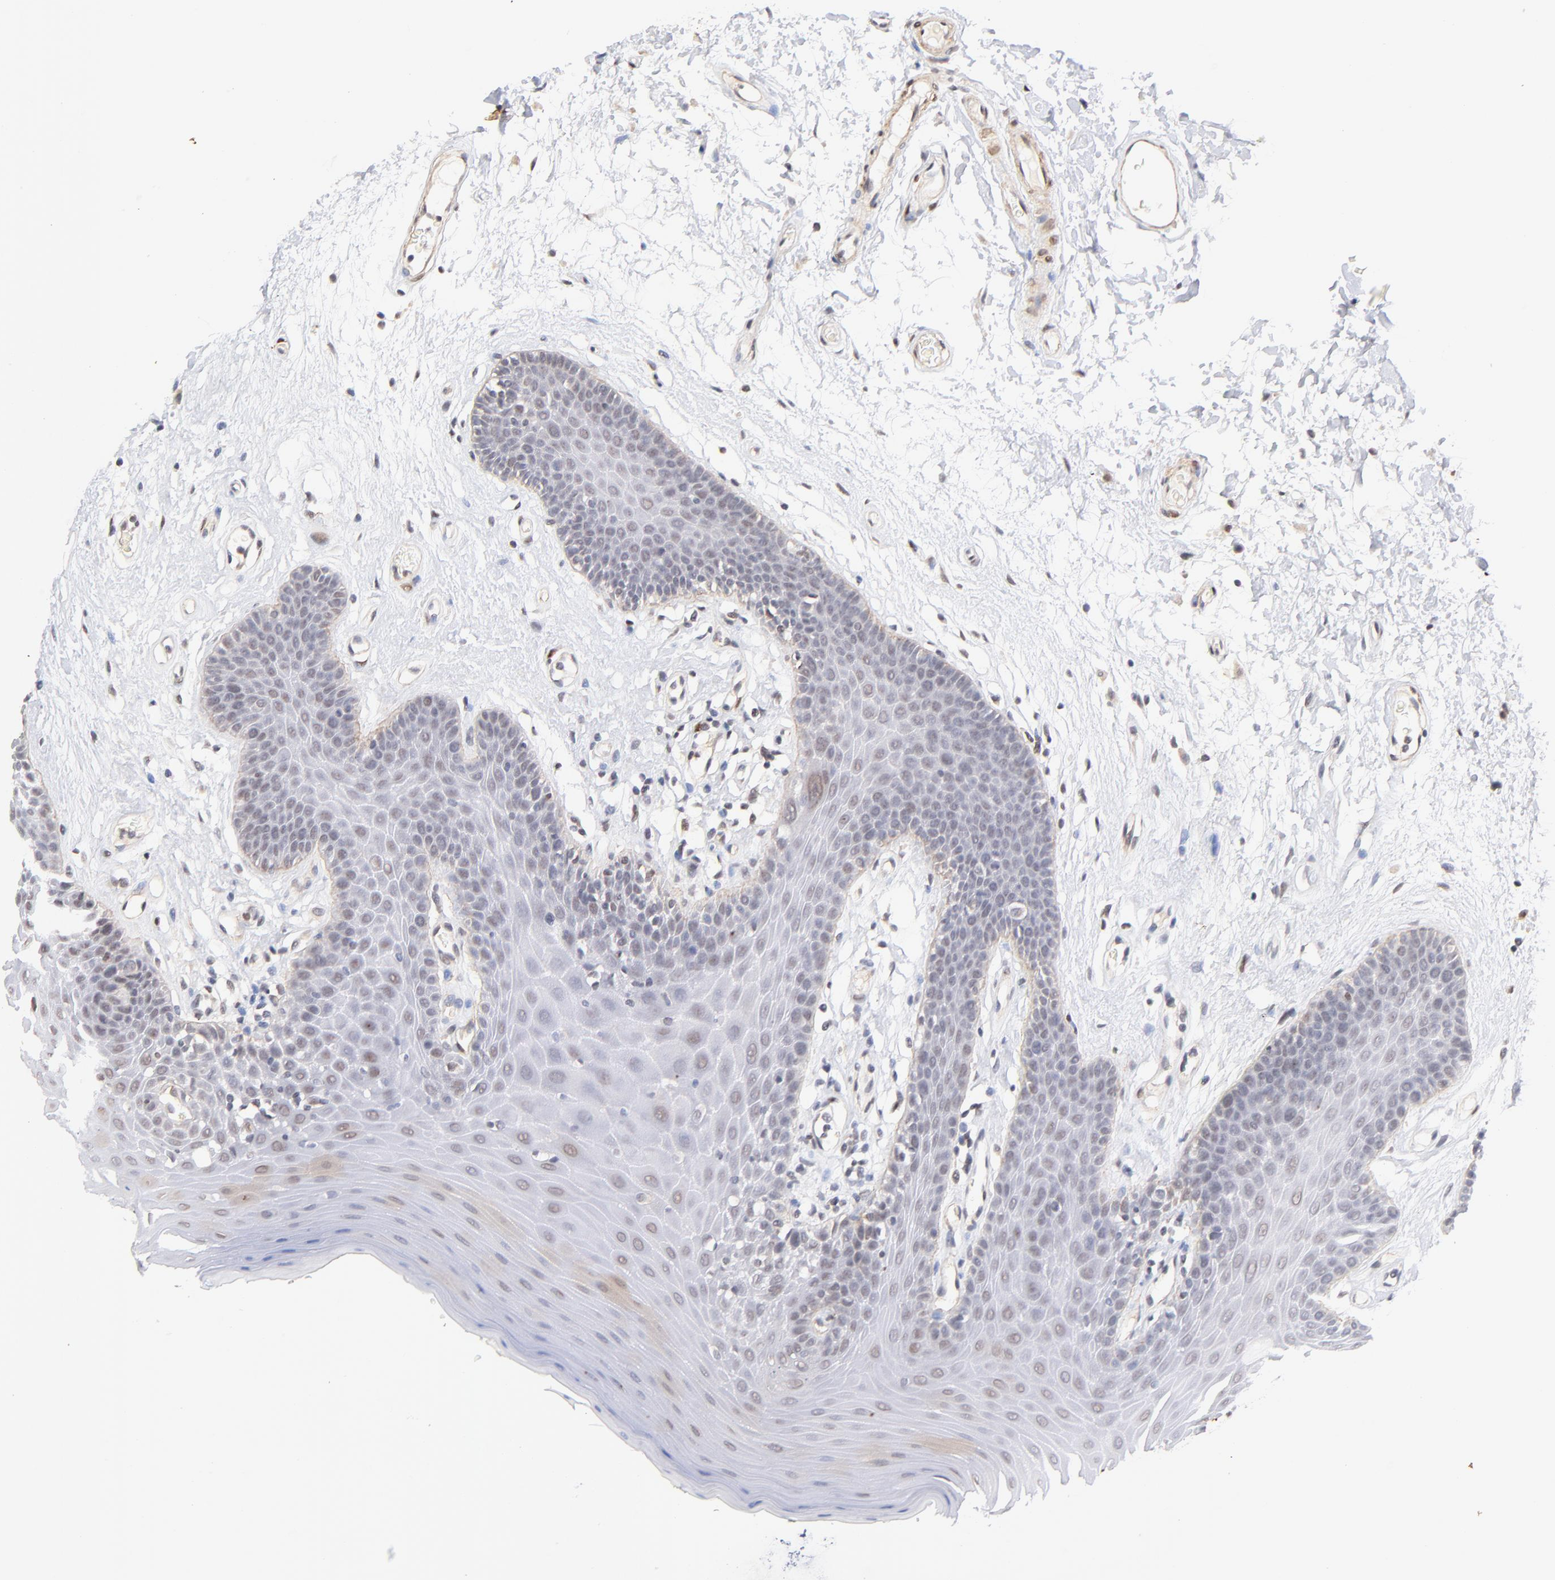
{"staining": {"intensity": "weak", "quantity": ">75%", "location": "nuclear"}, "tissue": "oral mucosa", "cell_type": "Squamous epithelial cells", "image_type": "normal", "snomed": [{"axis": "morphology", "description": "Normal tissue, NOS"}, {"axis": "morphology", "description": "Squamous cell carcinoma, NOS"}, {"axis": "topography", "description": "Skeletal muscle"}, {"axis": "topography", "description": "Oral tissue"}, {"axis": "topography", "description": "Head-Neck"}], "caption": "Immunohistochemistry histopathology image of normal human oral mucosa stained for a protein (brown), which displays low levels of weak nuclear positivity in approximately >75% of squamous epithelial cells.", "gene": "ZFP92", "patient": {"sex": "male", "age": 71}}